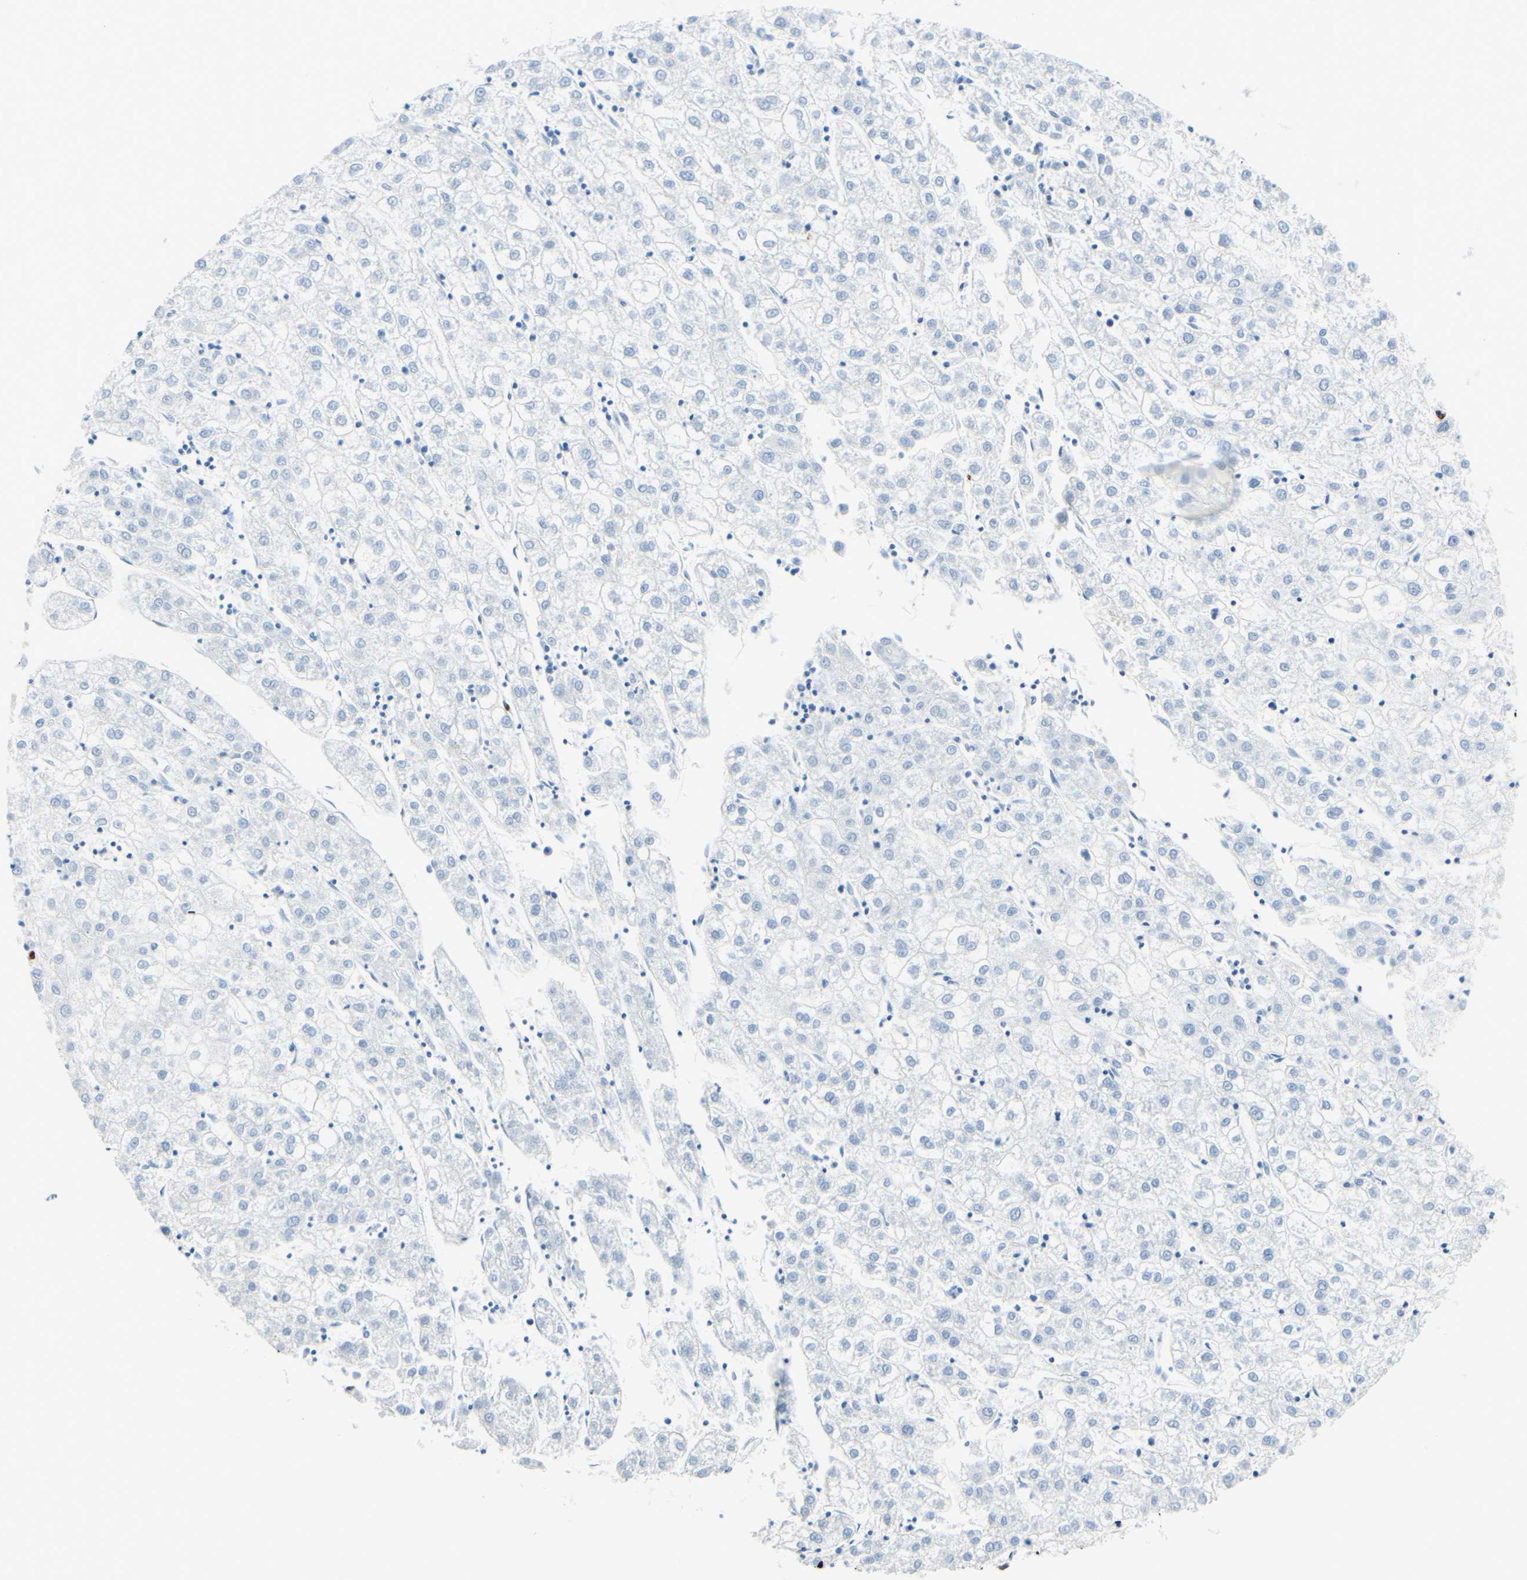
{"staining": {"intensity": "negative", "quantity": "none", "location": "none"}, "tissue": "liver cancer", "cell_type": "Tumor cells", "image_type": "cancer", "snomed": [{"axis": "morphology", "description": "Carcinoma, Hepatocellular, NOS"}, {"axis": "topography", "description": "Liver"}], "caption": "Tumor cells show no significant protein expression in liver cancer.", "gene": "IL6ST", "patient": {"sex": "male", "age": 72}}